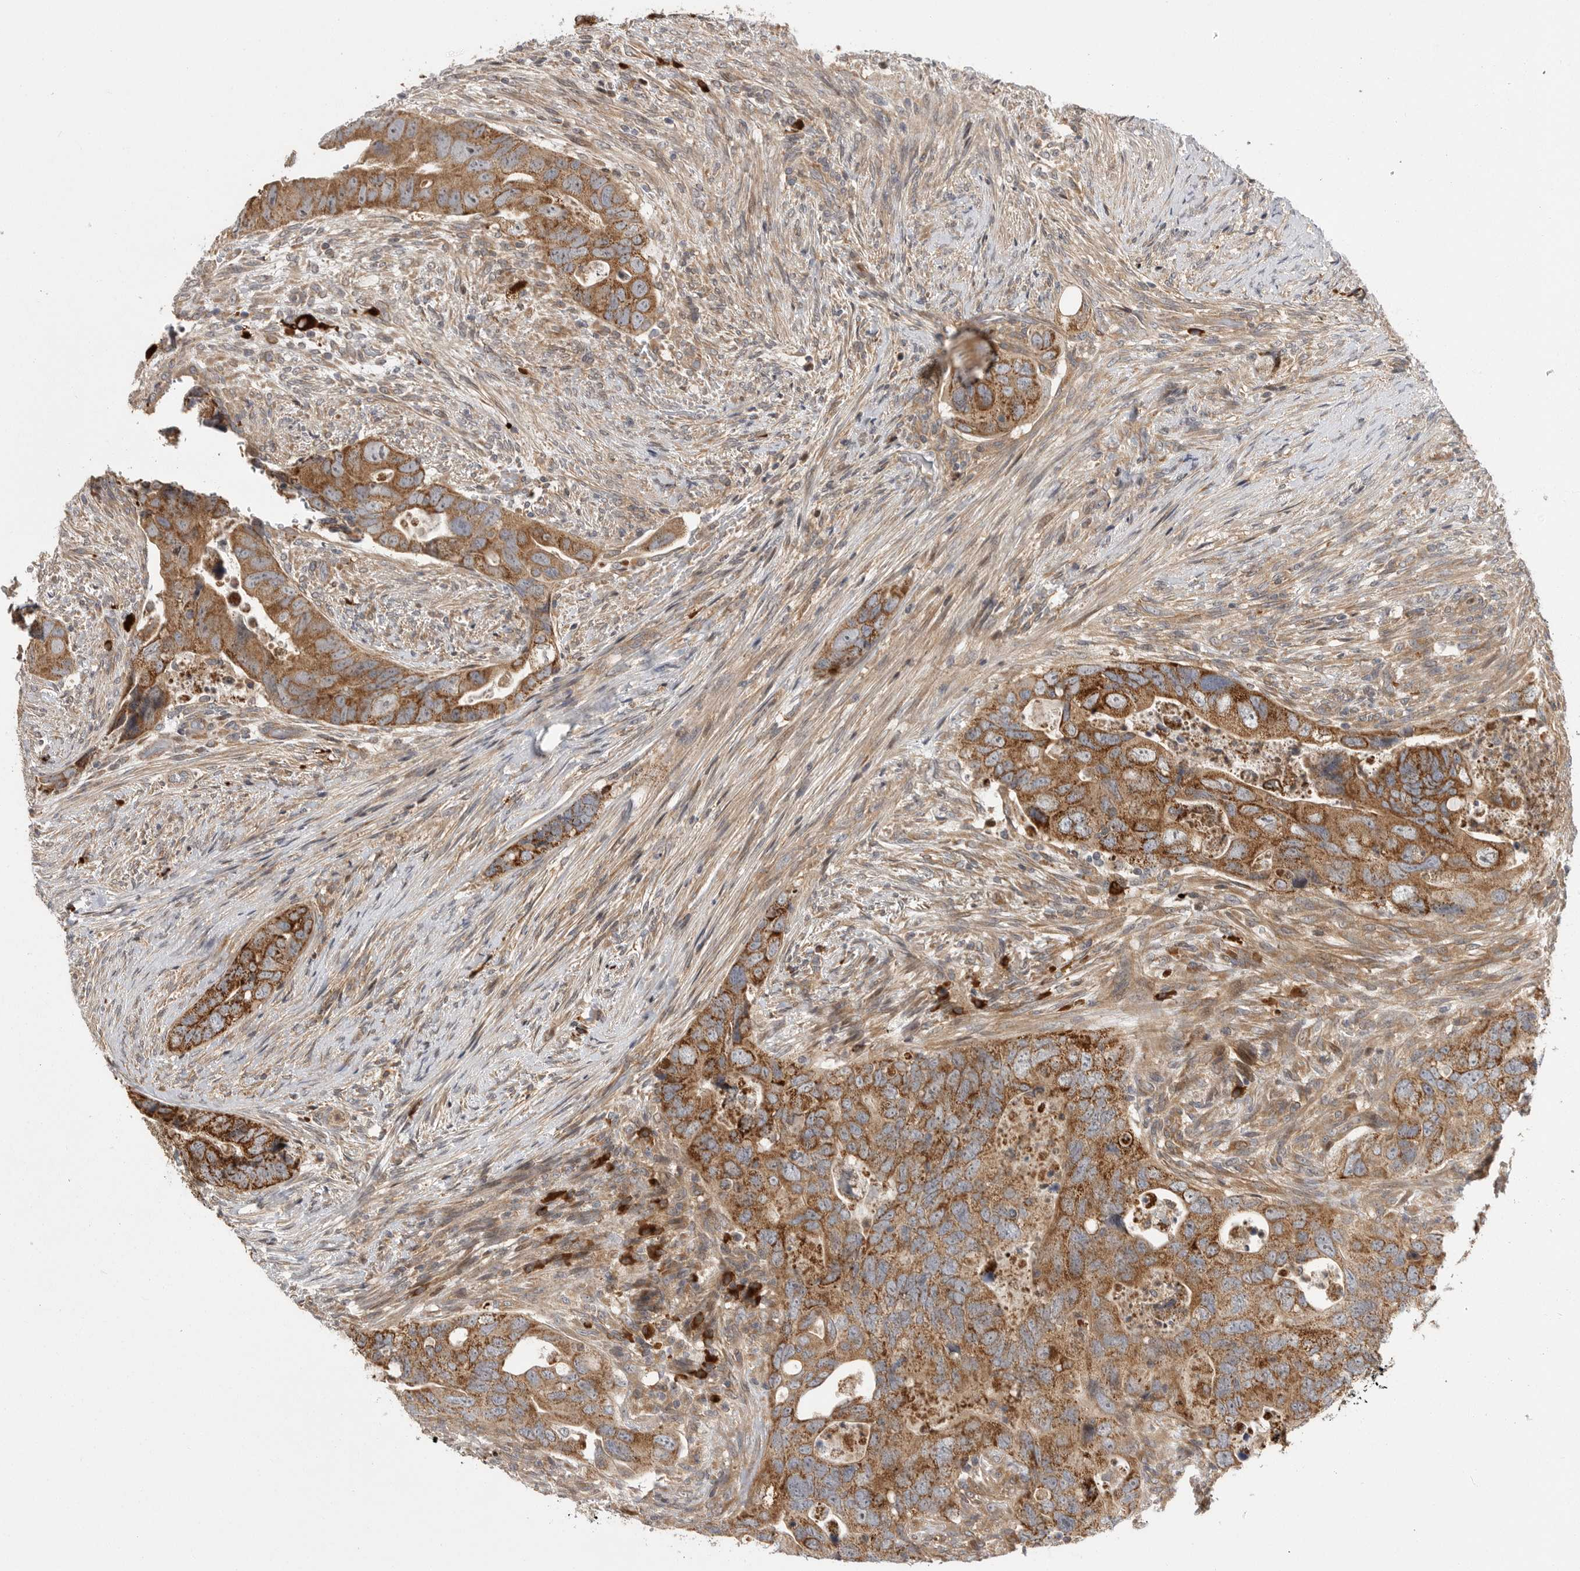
{"staining": {"intensity": "moderate", "quantity": ">75%", "location": "cytoplasmic/membranous"}, "tissue": "colorectal cancer", "cell_type": "Tumor cells", "image_type": "cancer", "snomed": [{"axis": "morphology", "description": "Adenocarcinoma, NOS"}, {"axis": "topography", "description": "Rectum"}], "caption": "High-power microscopy captured an immunohistochemistry (IHC) micrograph of adenocarcinoma (colorectal), revealing moderate cytoplasmic/membranous staining in about >75% of tumor cells. The staining was performed using DAB to visualize the protein expression in brown, while the nuclei were stained in blue with hematoxylin (Magnification: 20x).", "gene": "OXR1", "patient": {"sex": "male", "age": 63}}